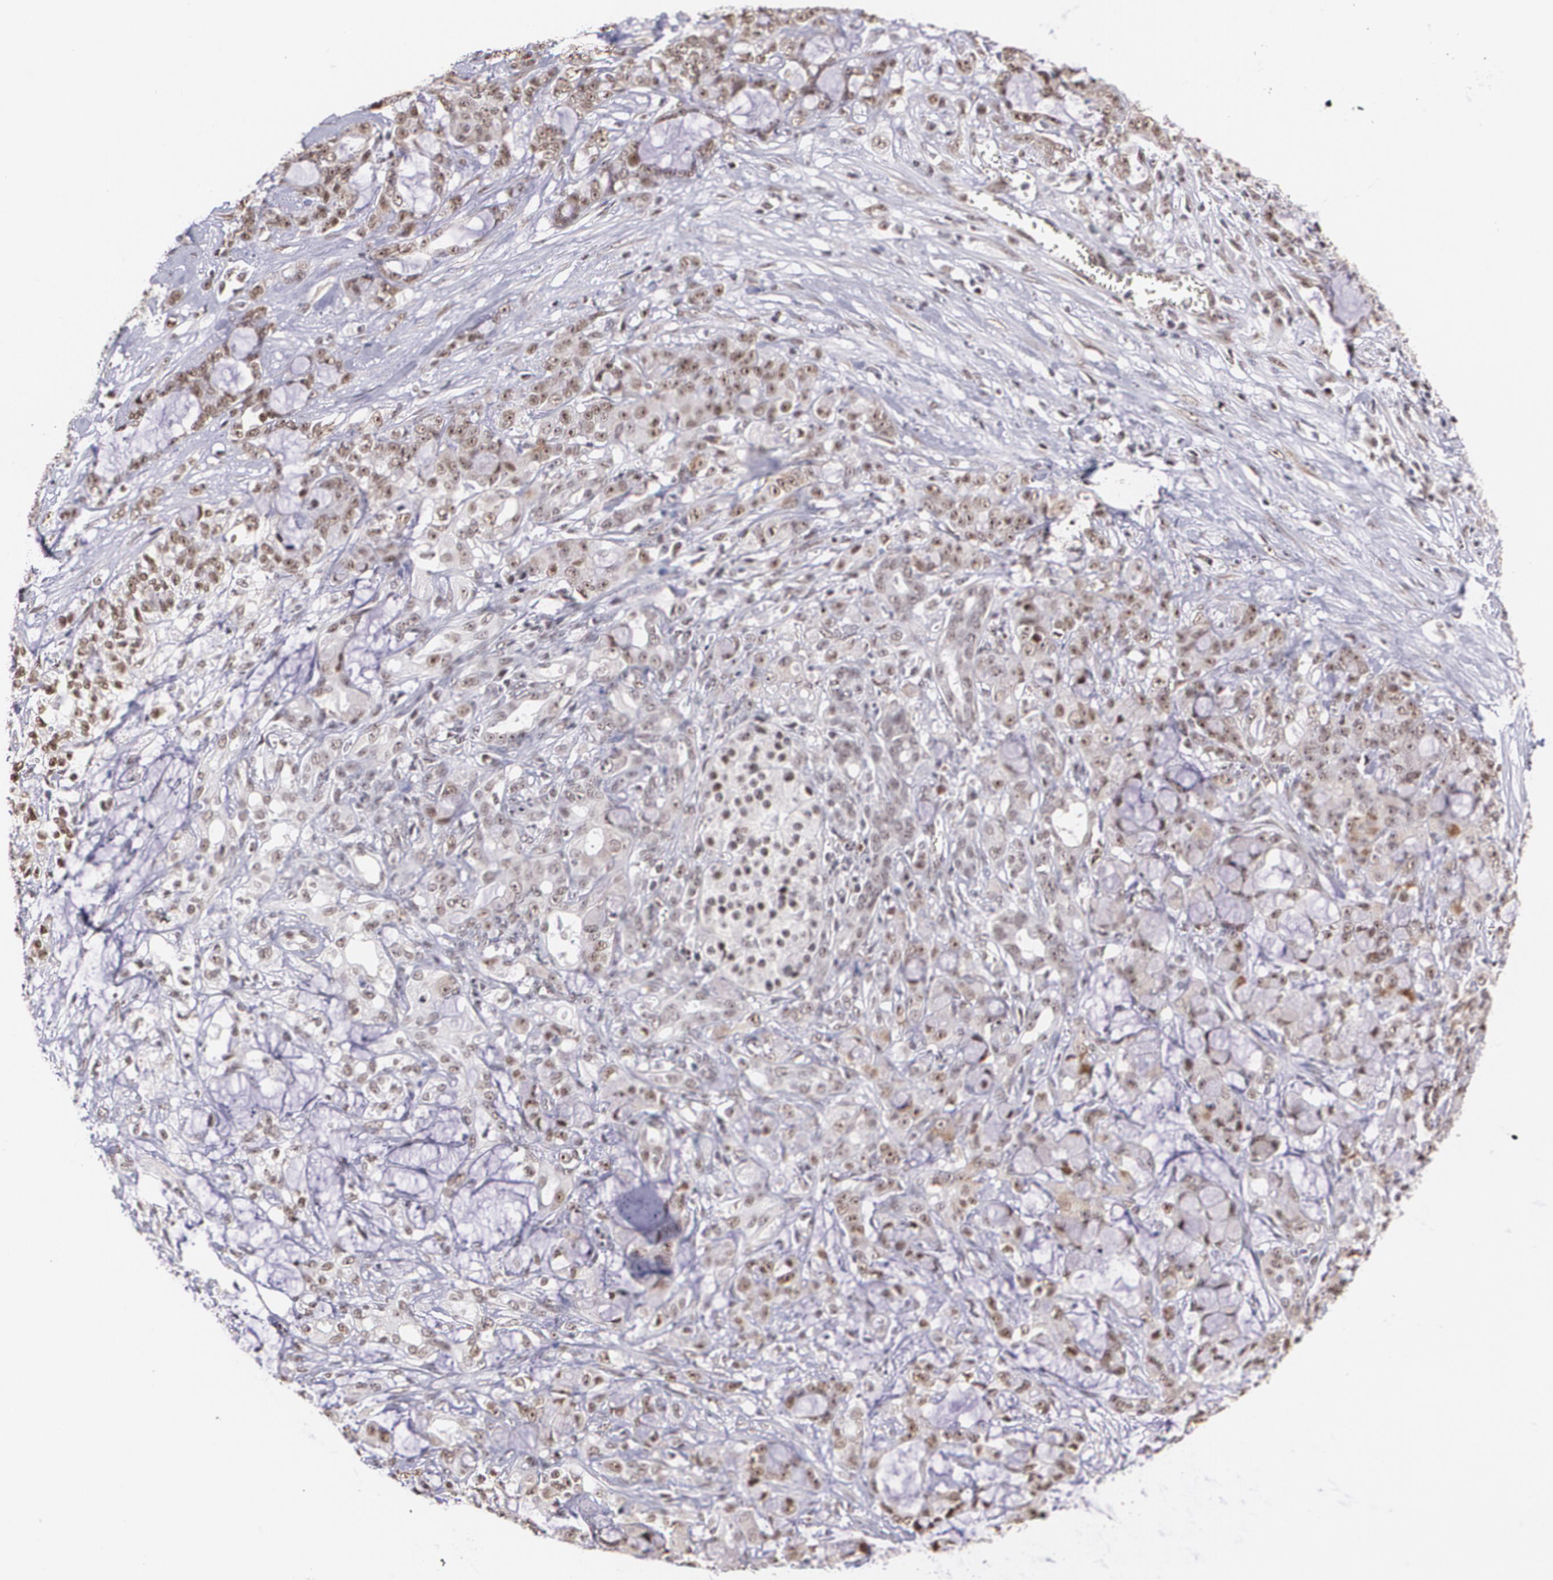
{"staining": {"intensity": "moderate", "quantity": ">75%", "location": "nuclear"}, "tissue": "pancreatic cancer", "cell_type": "Tumor cells", "image_type": "cancer", "snomed": [{"axis": "morphology", "description": "Adenocarcinoma, NOS"}, {"axis": "topography", "description": "Pancreas"}], "caption": "IHC of human pancreatic adenocarcinoma demonstrates medium levels of moderate nuclear staining in approximately >75% of tumor cells.", "gene": "C6orf15", "patient": {"sex": "female", "age": 73}}